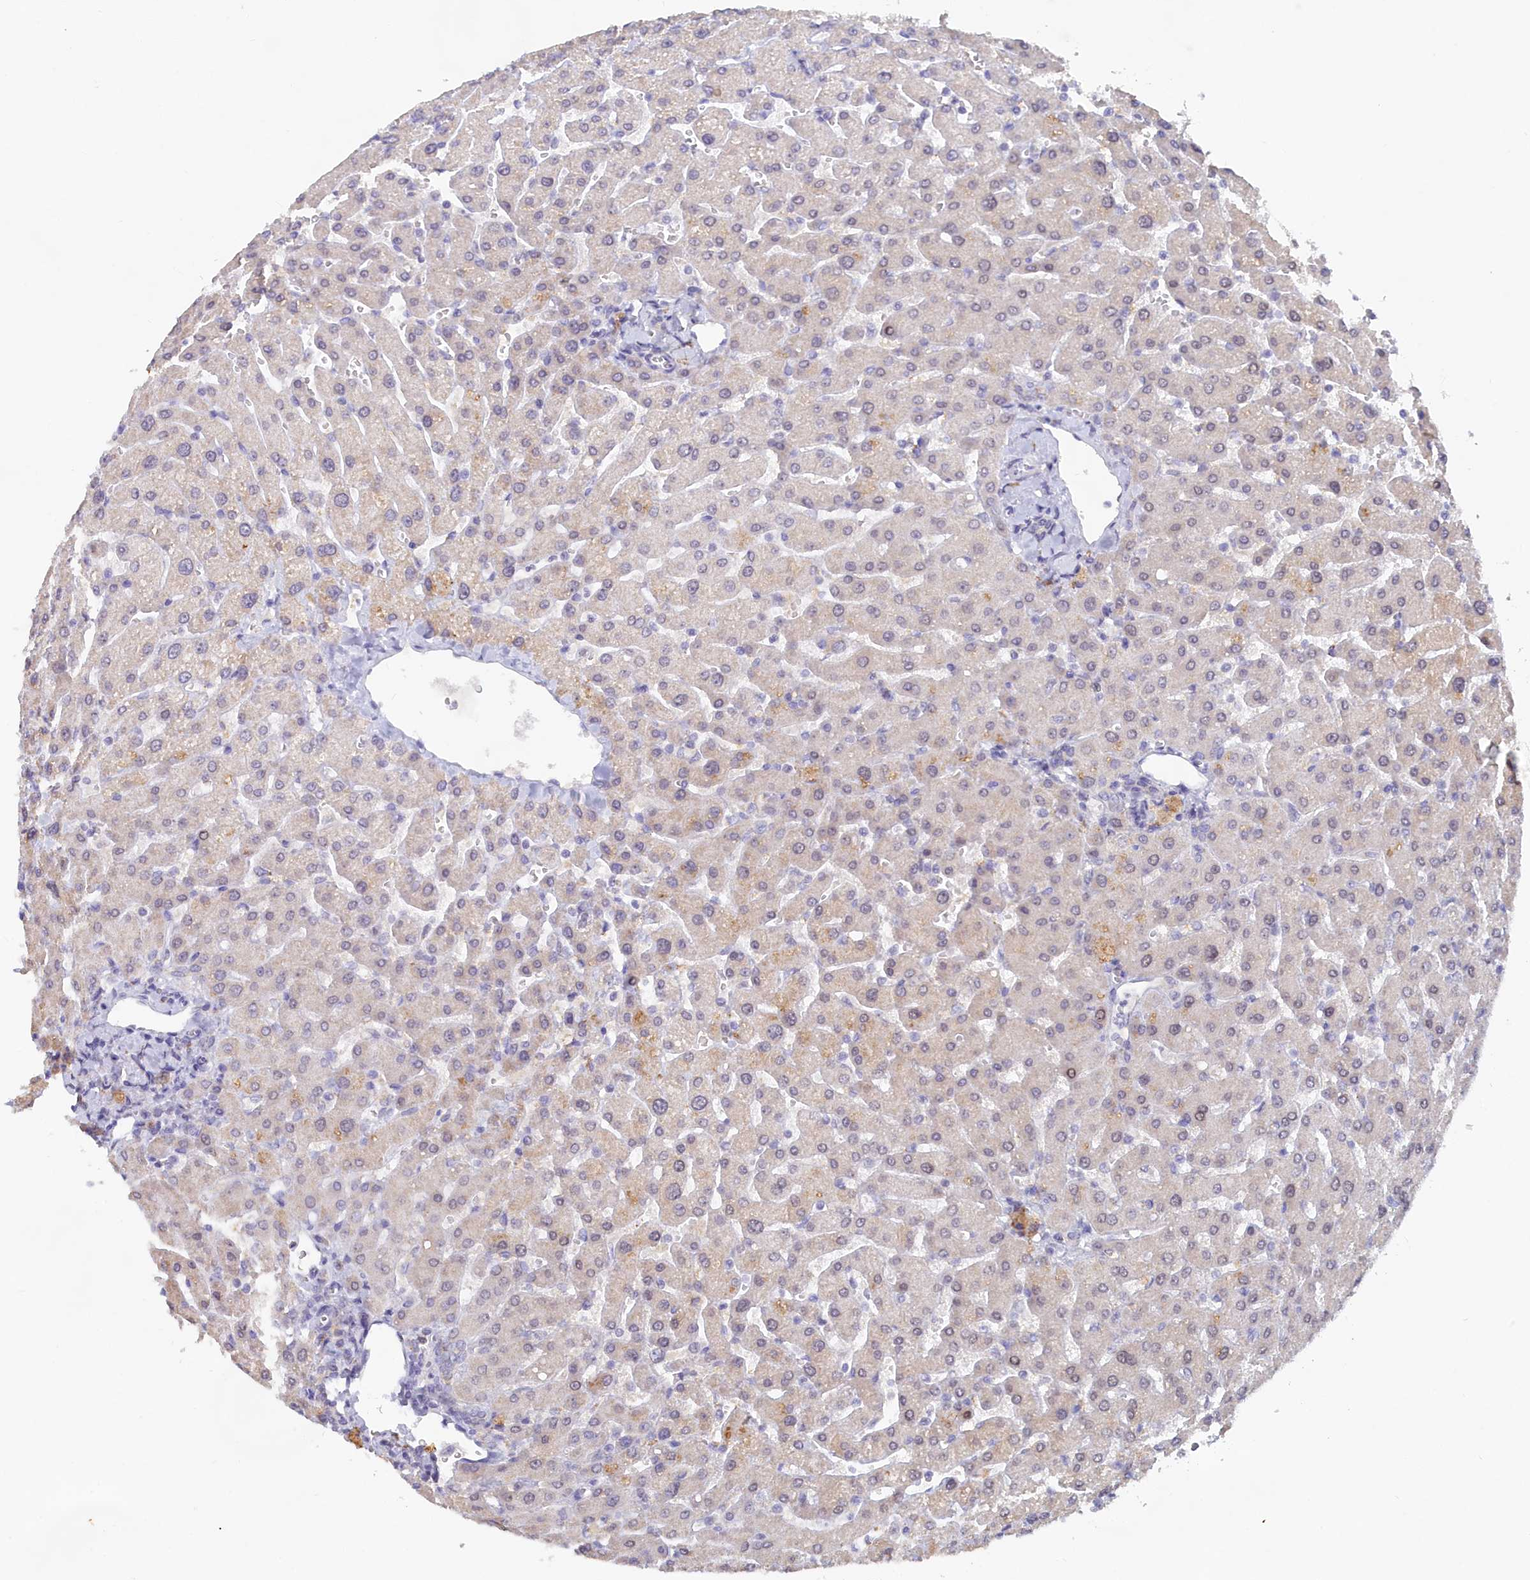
{"staining": {"intensity": "negative", "quantity": "none", "location": "none"}, "tissue": "liver", "cell_type": "Cholangiocytes", "image_type": "normal", "snomed": [{"axis": "morphology", "description": "Normal tissue, NOS"}, {"axis": "topography", "description": "Liver"}], "caption": "Immunohistochemistry (IHC) image of normal liver stained for a protein (brown), which exhibits no expression in cholangiocytes.", "gene": "LRIF1", "patient": {"sex": "male", "age": 55}}